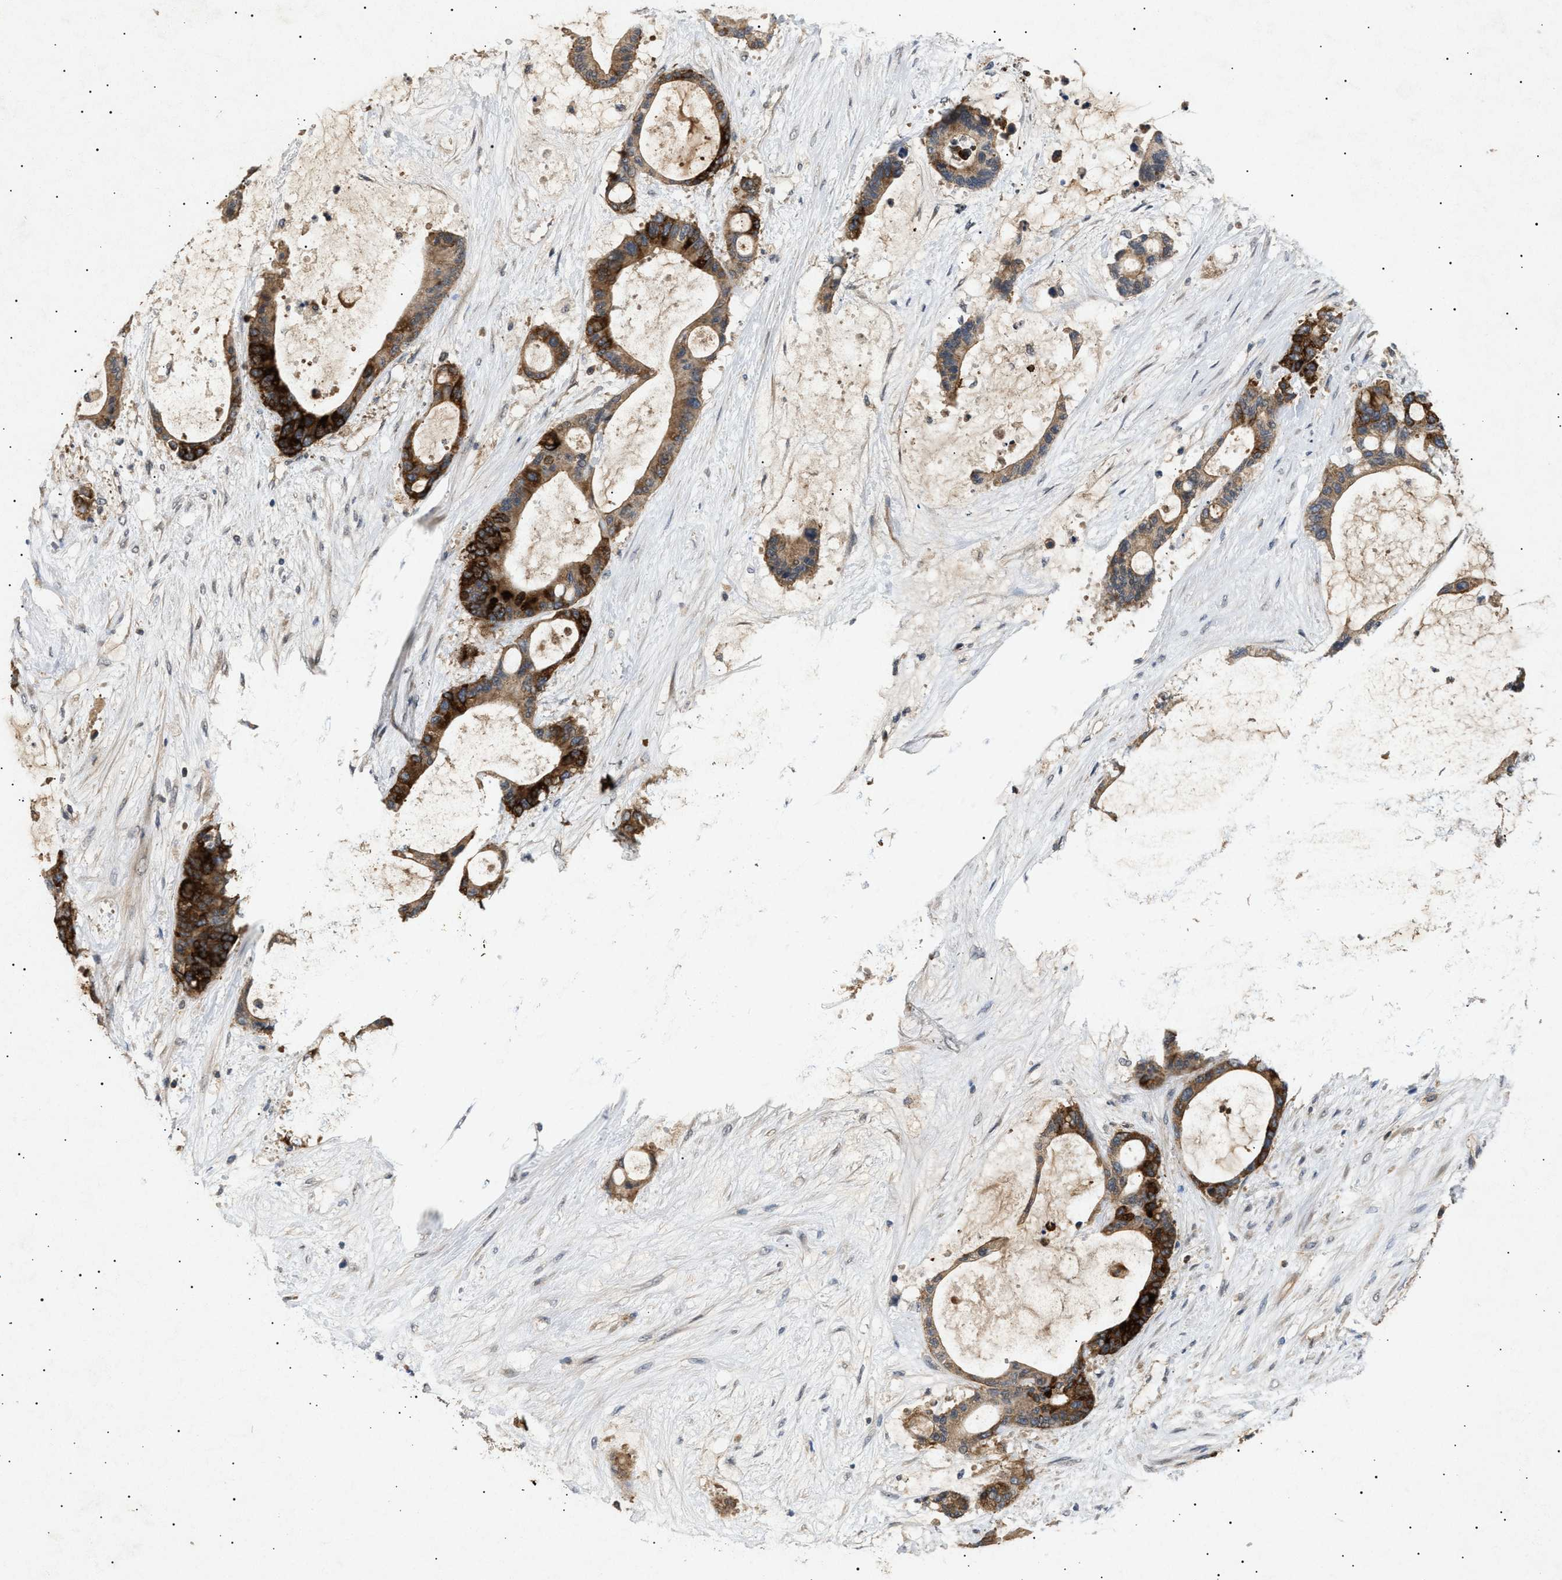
{"staining": {"intensity": "strong", "quantity": ">75%", "location": "cytoplasmic/membranous"}, "tissue": "liver cancer", "cell_type": "Tumor cells", "image_type": "cancer", "snomed": [{"axis": "morphology", "description": "Cholangiocarcinoma"}, {"axis": "topography", "description": "Liver"}], "caption": "A micrograph of cholangiocarcinoma (liver) stained for a protein displays strong cytoplasmic/membranous brown staining in tumor cells. (DAB IHC with brightfield microscopy, high magnification).", "gene": "SIRT5", "patient": {"sex": "female", "age": 73}}